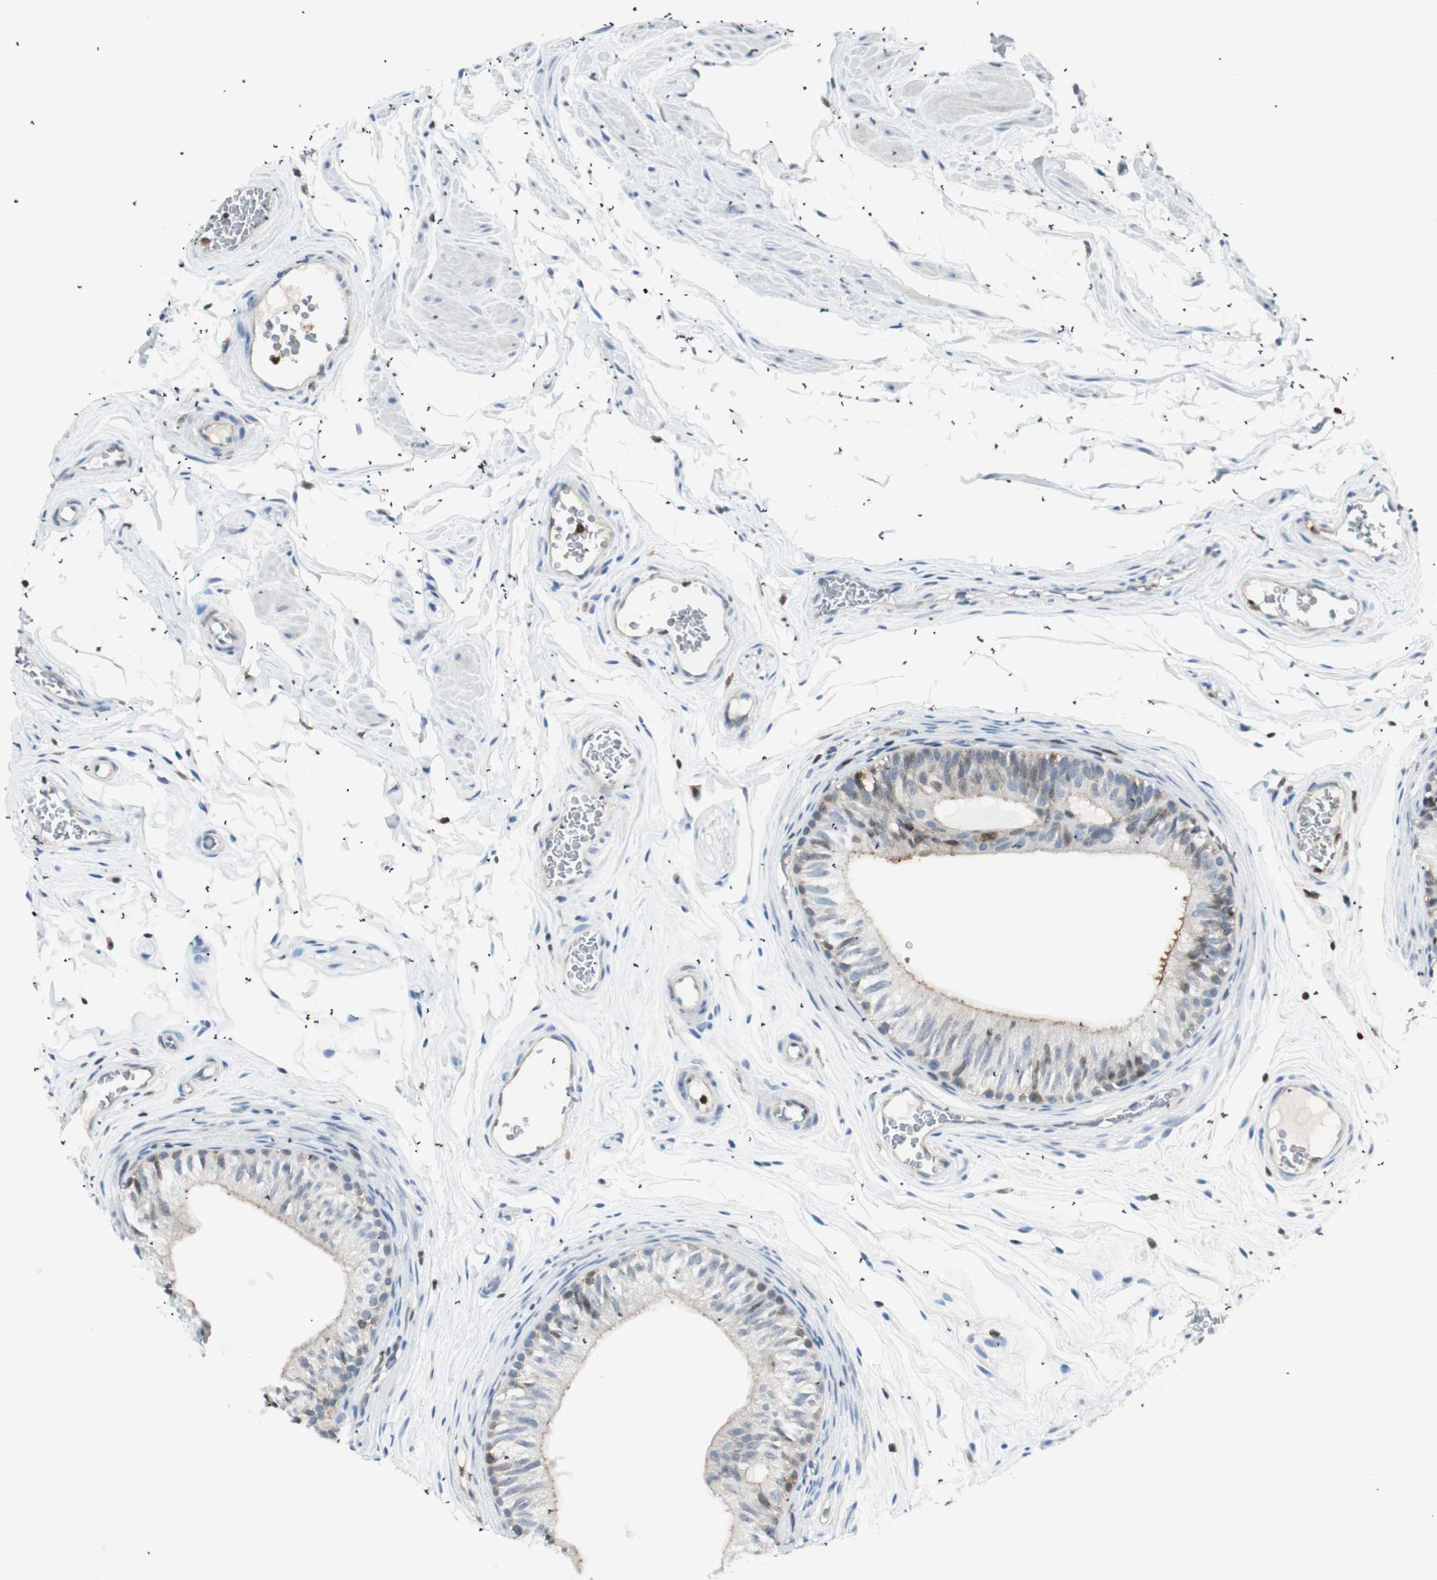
{"staining": {"intensity": "weak", "quantity": ">75%", "location": "cytoplasmic/membranous"}, "tissue": "epididymis", "cell_type": "Glandular cells", "image_type": "normal", "snomed": [{"axis": "morphology", "description": "Normal tissue, NOS"}, {"axis": "topography", "description": "Testis"}, {"axis": "topography", "description": "Epididymis"}], "caption": "High-magnification brightfield microscopy of benign epididymis stained with DAB (brown) and counterstained with hematoxylin (blue). glandular cells exhibit weak cytoplasmic/membranous staining is present in approximately>75% of cells. The staining is performed using DAB brown chromogen to label protein expression. The nuclei are counter-stained blue using hematoxylin.", "gene": "PPP1CA", "patient": {"sex": "male", "age": 36}}